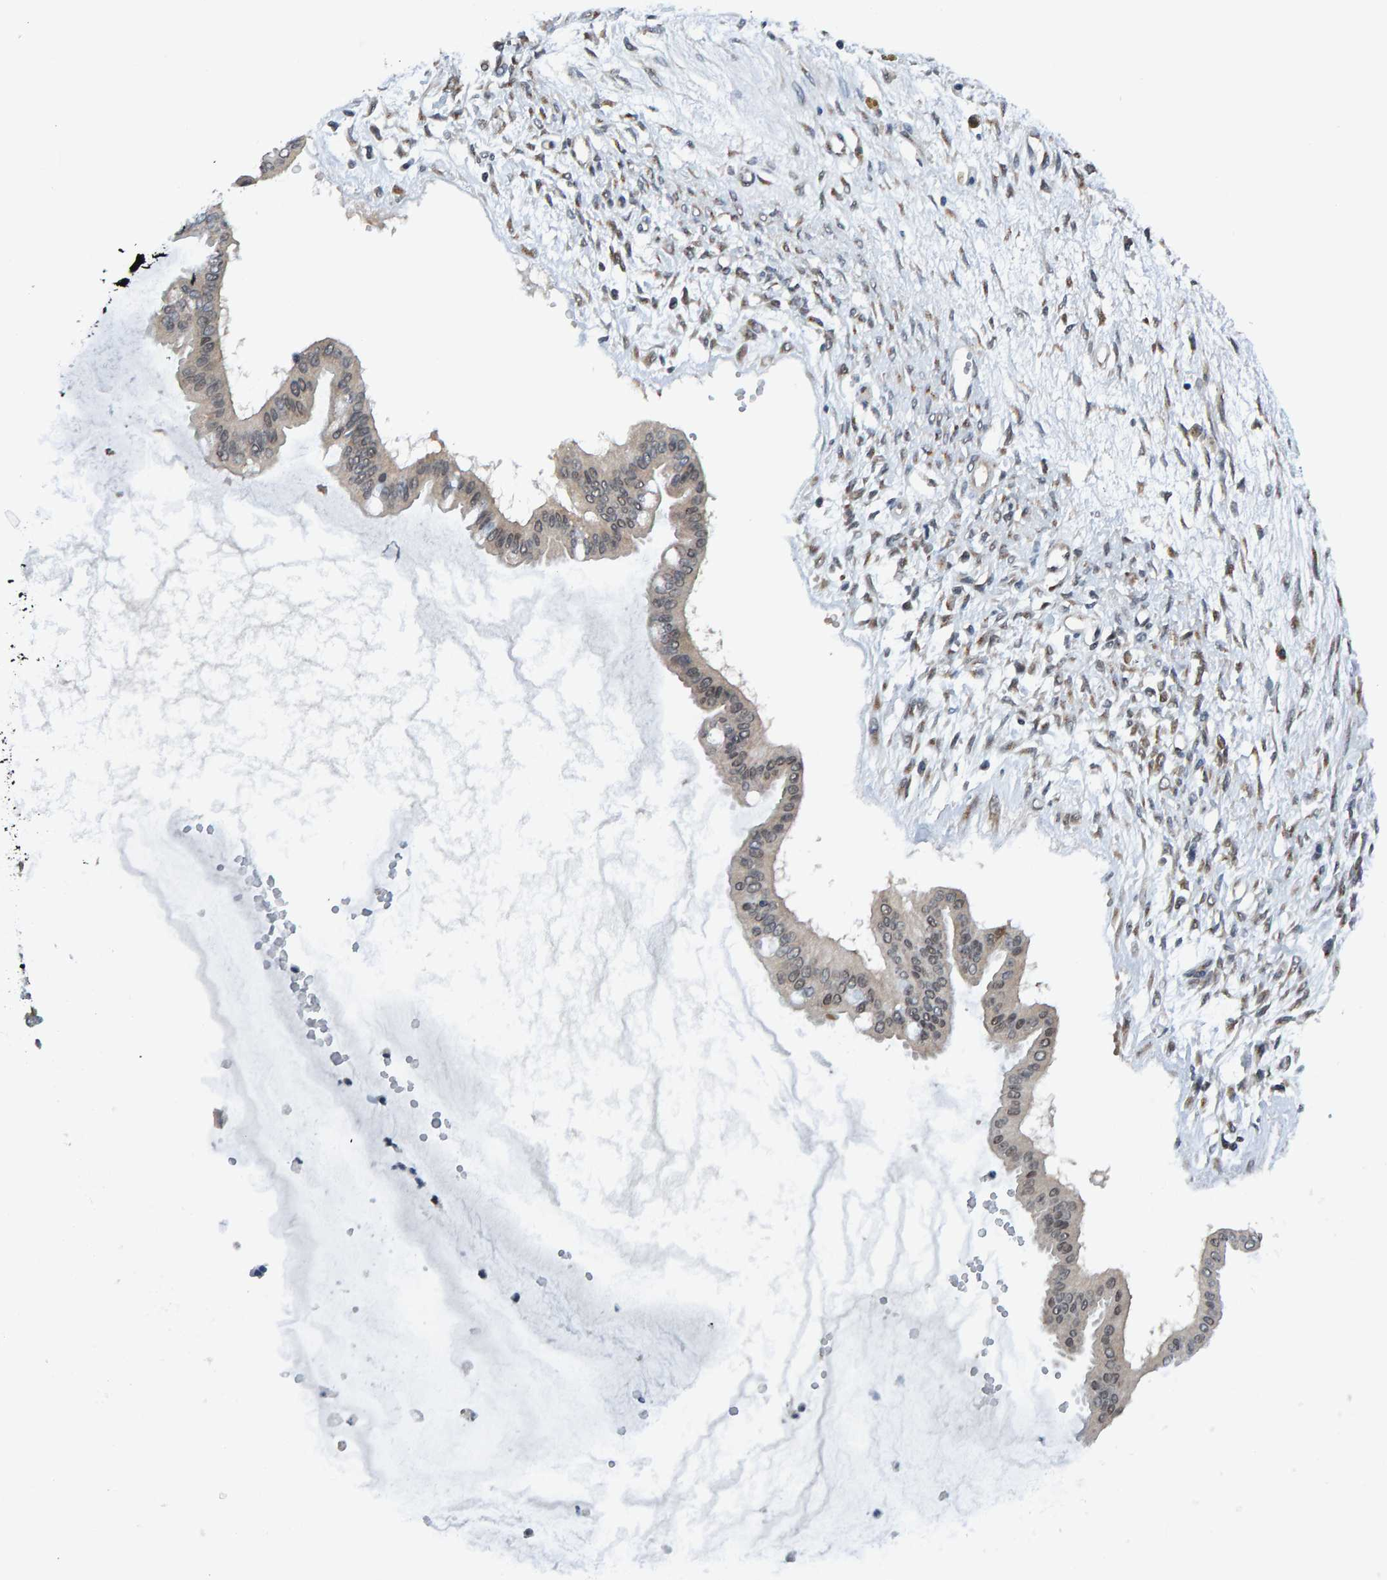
{"staining": {"intensity": "weak", "quantity": "<25%", "location": "cytoplasmic/membranous"}, "tissue": "ovarian cancer", "cell_type": "Tumor cells", "image_type": "cancer", "snomed": [{"axis": "morphology", "description": "Cystadenocarcinoma, mucinous, NOS"}, {"axis": "topography", "description": "Ovary"}], "caption": "There is no significant positivity in tumor cells of ovarian cancer (mucinous cystadenocarcinoma).", "gene": "SCRN2", "patient": {"sex": "female", "age": 73}}